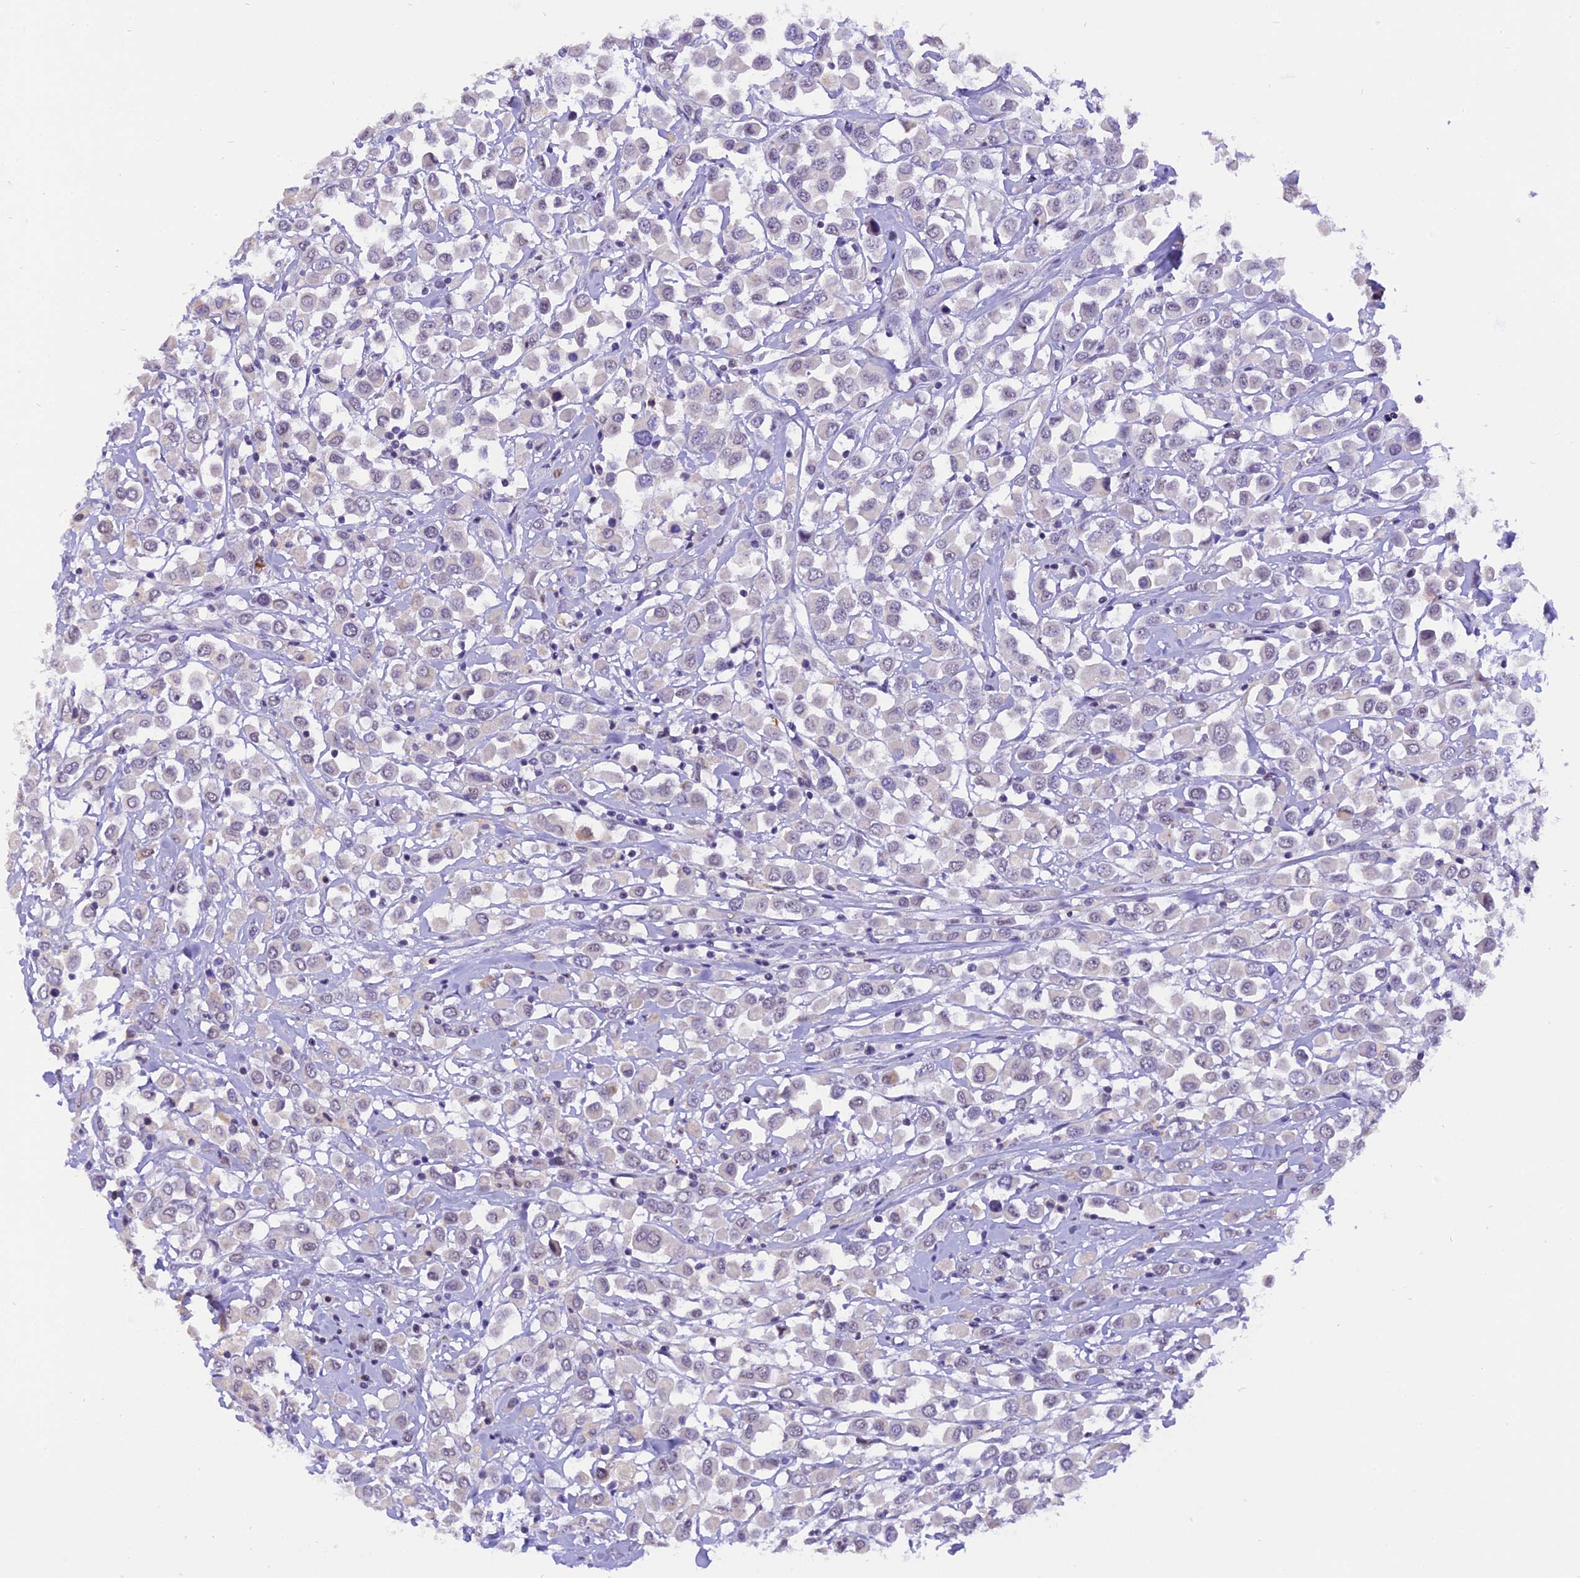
{"staining": {"intensity": "negative", "quantity": "none", "location": "none"}, "tissue": "breast cancer", "cell_type": "Tumor cells", "image_type": "cancer", "snomed": [{"axis": "morphology", "description": "Duct carcinoma"}, {"axis": "topography", "description": "Breast"}], "caption": "This is a photomicrograph of immunohistochemistry (IHC) staining of breast cancer, which shows no expression in tumor cells.", "gene": "AHSP", "patient": {"sex": "female", "age": 61}}